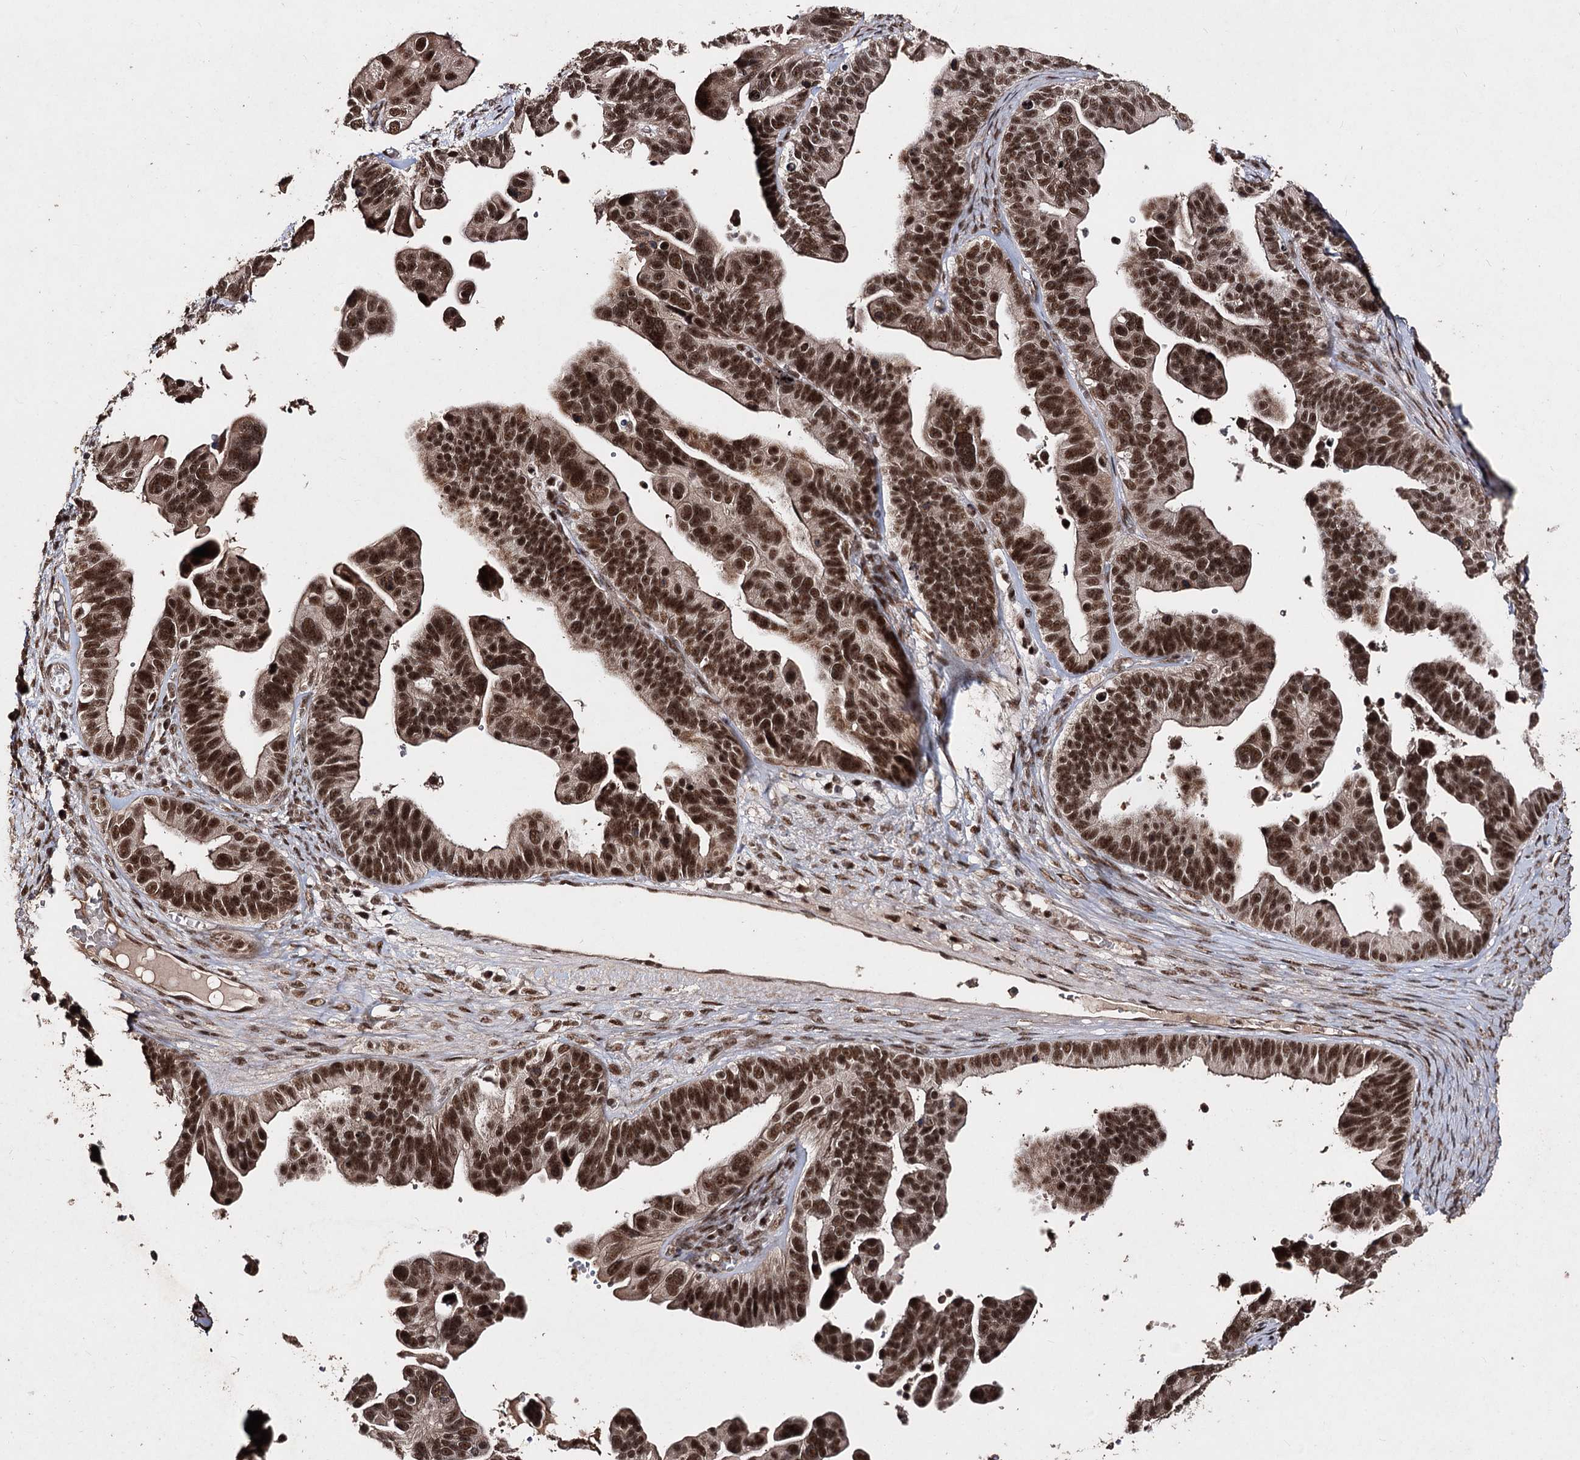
{"staining": {"intensity": "strong", "quantity": ">75%", "location": "nuclear"}, "tissue": "ovarian cancer", "cell_type": "Tumor cells", "image_type": "cancer", "snomed": [{"axis": "morphology", "description": "Cystadenocarcinoma, serous, NOS"}, {"axis": "topography", "description": "Ovary"}], "caption": "A micrograph of human ovarian cancer (serous cystadenocarcinoma) stained for a protein reveals strong nuclear brown staining in tumor cells.", "gene": "U2SURP", "patient": {"sex": "female", "age": 56}}